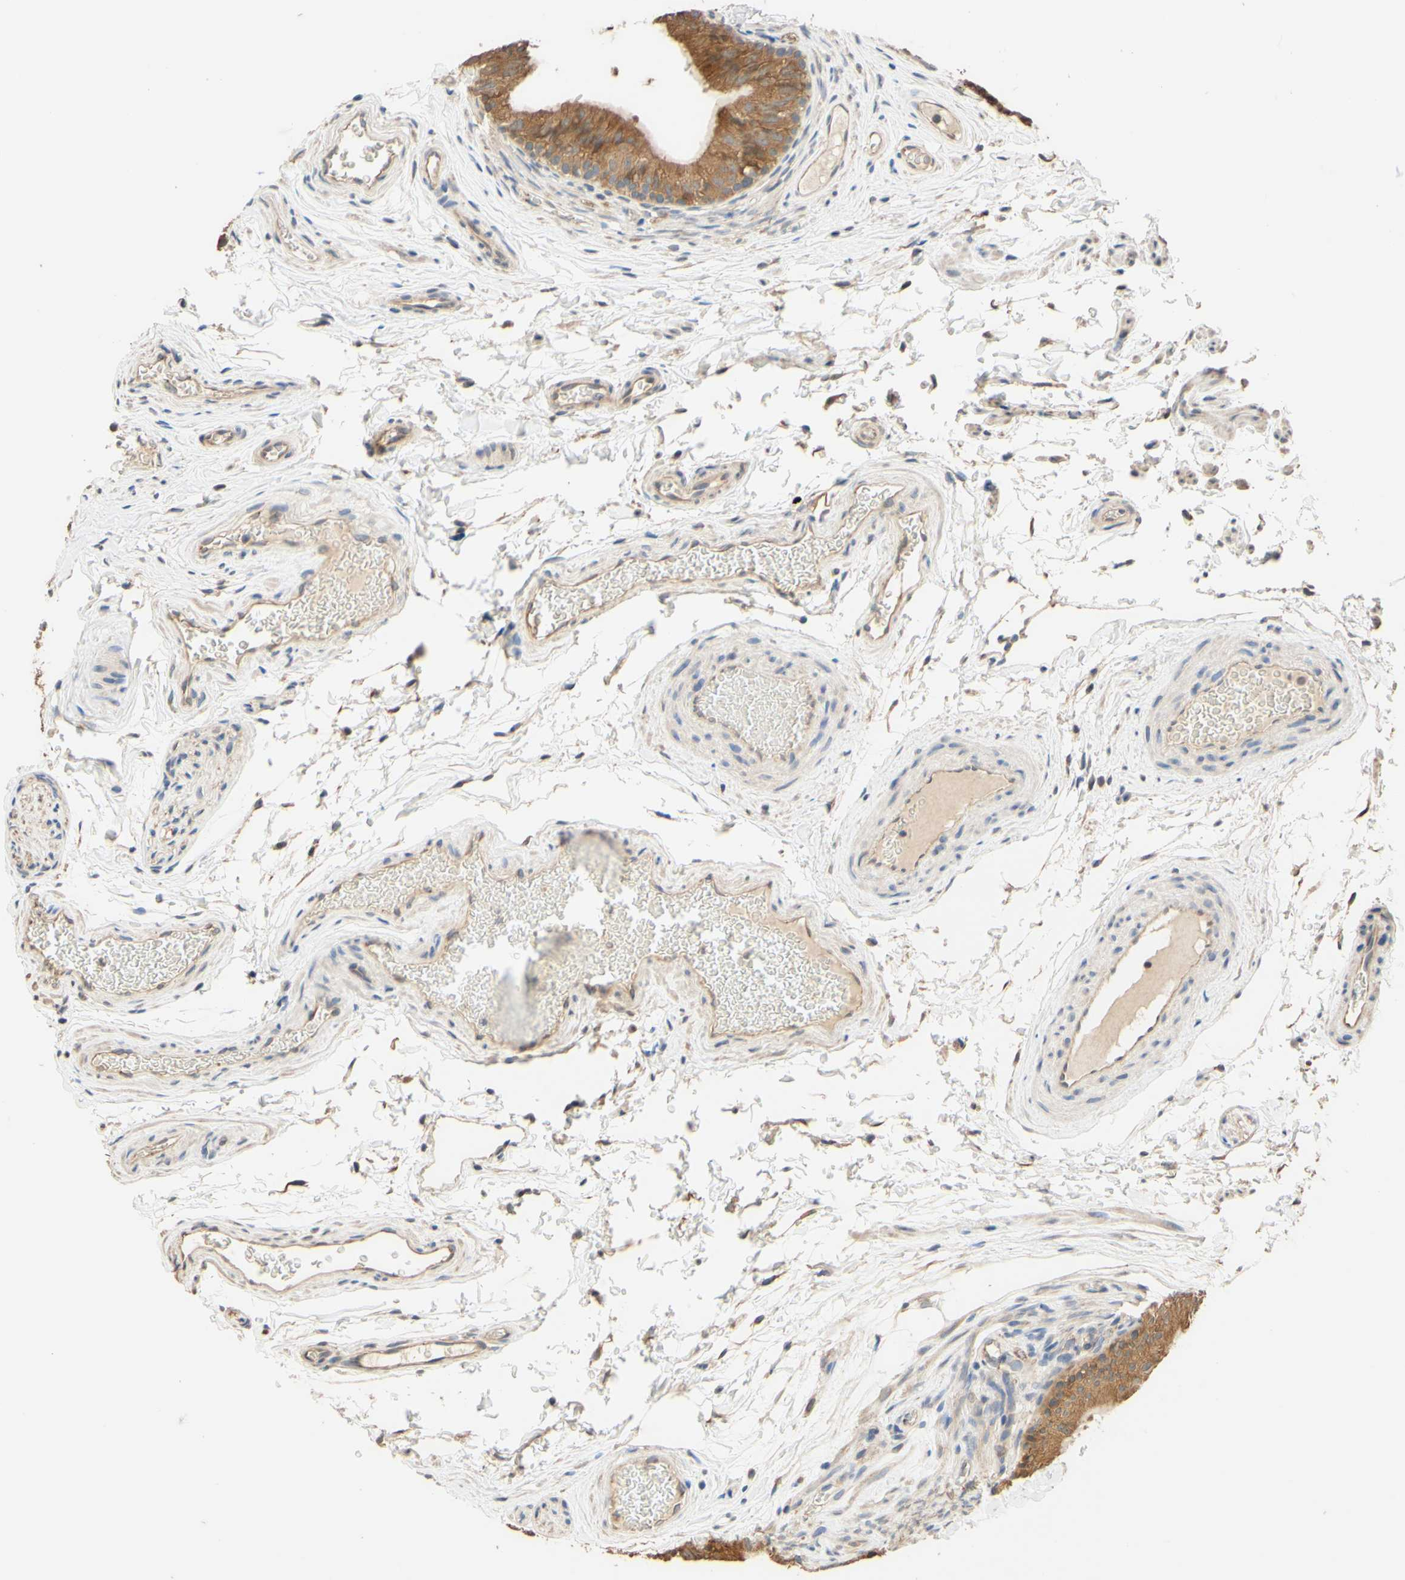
{"staining": {"intensity": "moderate", "quantity": ">75%", "location": "cytoplasmic/membranous"}, "tissue": "epididymis", "cell_type": "Glandular cells", "image_type": "normal", "snomed": [{"axis": "morphology", "description": "Normal tissue, NOS"}, {"axis": "topography", "description": "Epididymis"}], "caption": "A high-resolution histopathology image shows immunohistochemistry staining of benign epididymis, which demonstrates moderate cytoplasmic/membranous staining in approximately >75% of glandular cells. The staining is performed using DAB (3,3'-diaminobenzidine) brown chromogen to label protein expression. The nuclei are counter-stained blue using hematoxylin.", "gene": "SMIM19", "patient": {"sex": "male", "age": 36}}